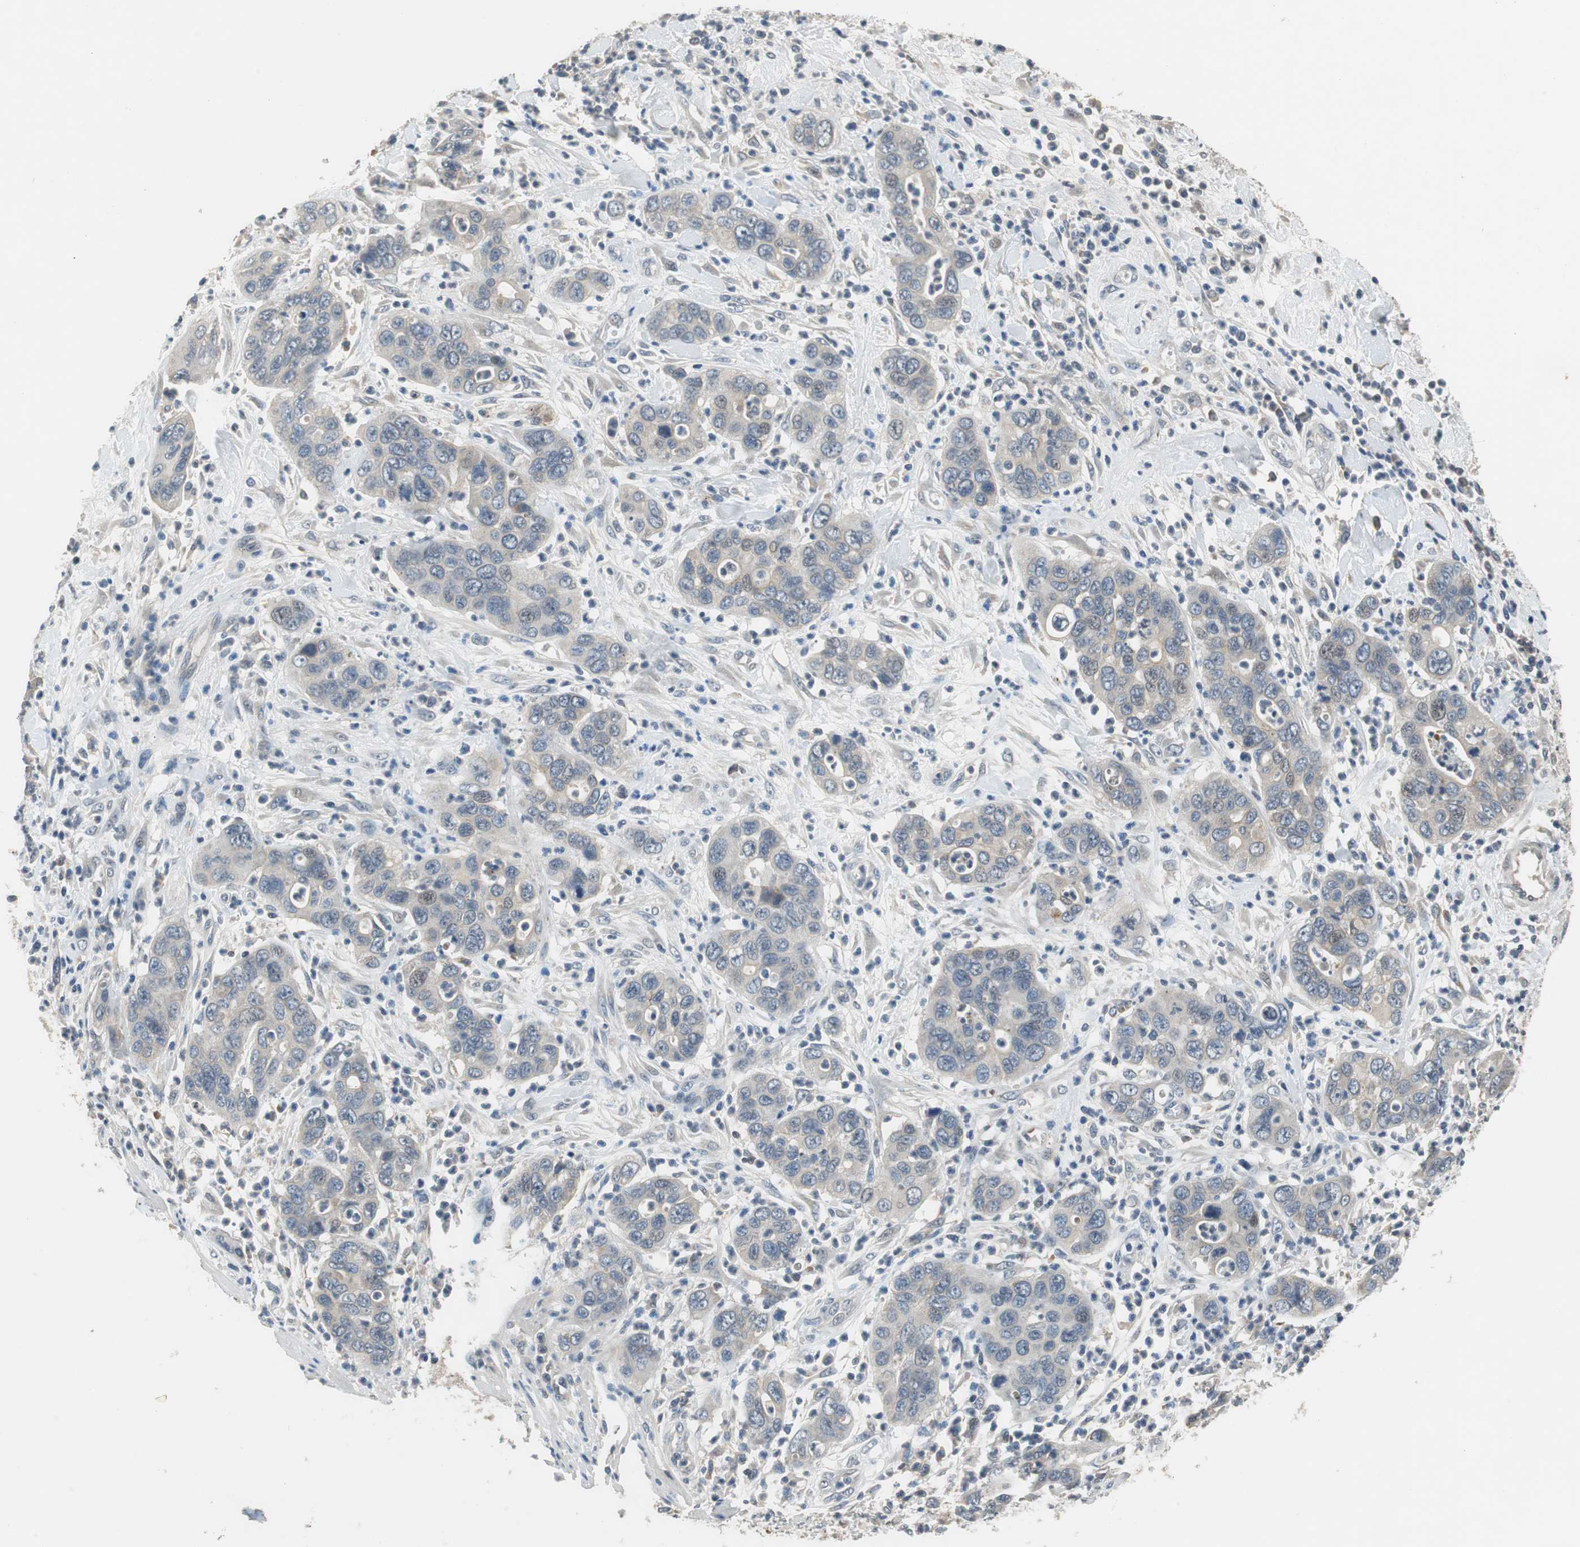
{"staining": {"intensity": "weak", "quantity": "<25%", "location": "cytoplasmic/membranous"}, "tissue": "pancreatic cancer", "cell_type": "Tumor cells", "image_type": "cancer", "snomed": [{"axis": "morphology", "description": "Adenocarcinoma, NOS"}, {"axis": "topography", "description": "Pancreas"}], "caption": "Micrograph shows no protein positivity in tumor cells of pancreatic cancer (adenocarcinoma) tissue.", "gene": "GLCCI1", "patient": {"sex": "female", "age": 71}}